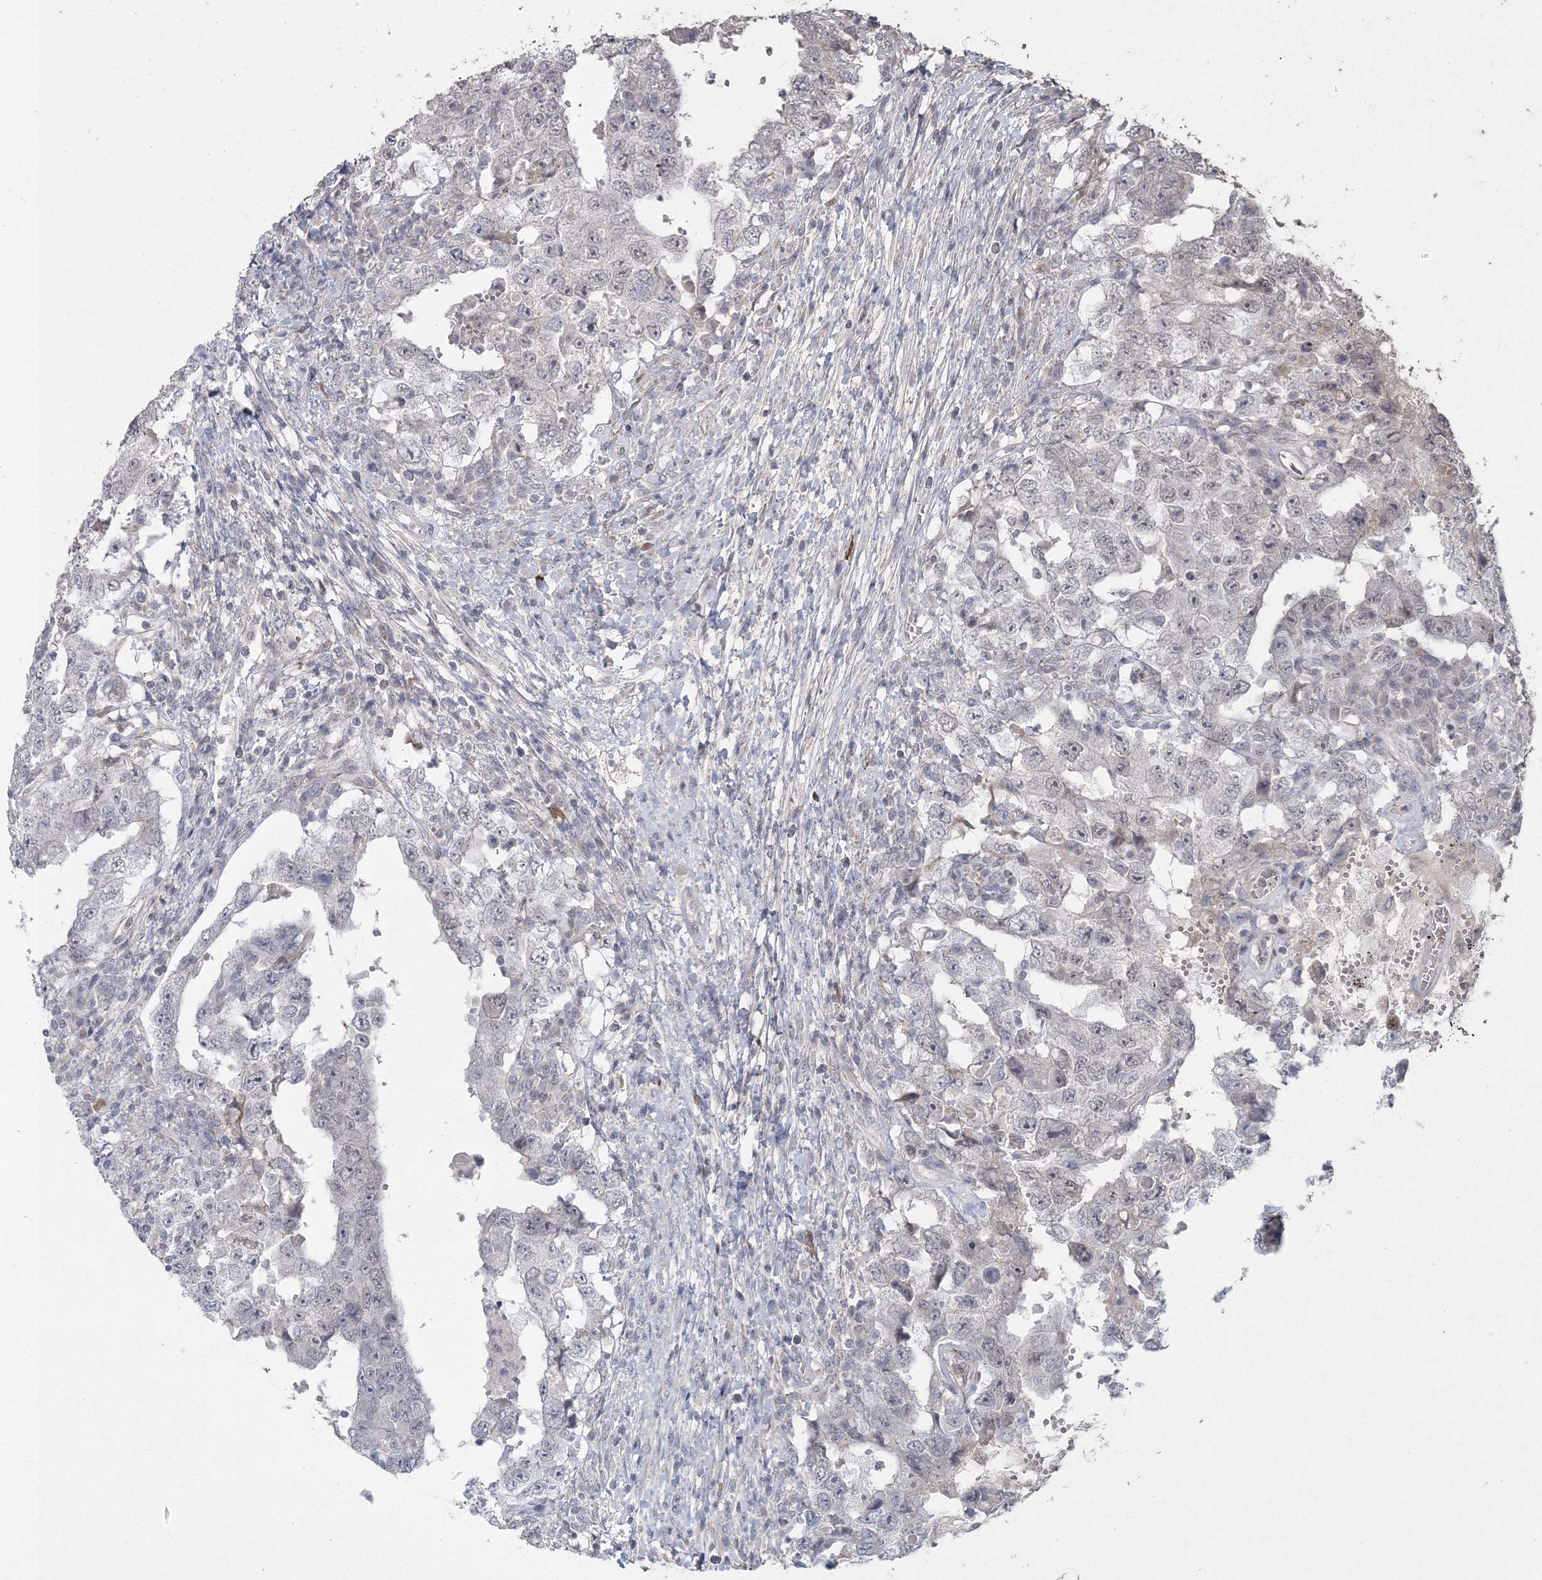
{"staining": {"intensity": "negative", "quantity": "none", "location": "none"}, "tissue": "testis cancer", "cell_type": "Tumor cells", "image_type": "cancer", "snomed": [{"axis": "morphology", "description": "Carcinoma, Embryonal, NOS"}, {"axis": "topography", "description": "Testis"}], "caption": "Immunohistochemistry of human testis cancer (embryonal carcinoma) displays no staining in tumor cells. The staining was performed using DAB (3,3'-diaminobenzidine) to visualize the protein expression in brown, while the nuclei were stained in blue with hematoxylin (Magnification: 20x).", "gene": "UIMC1", "patient": {"sex": "male", "age": 26}}